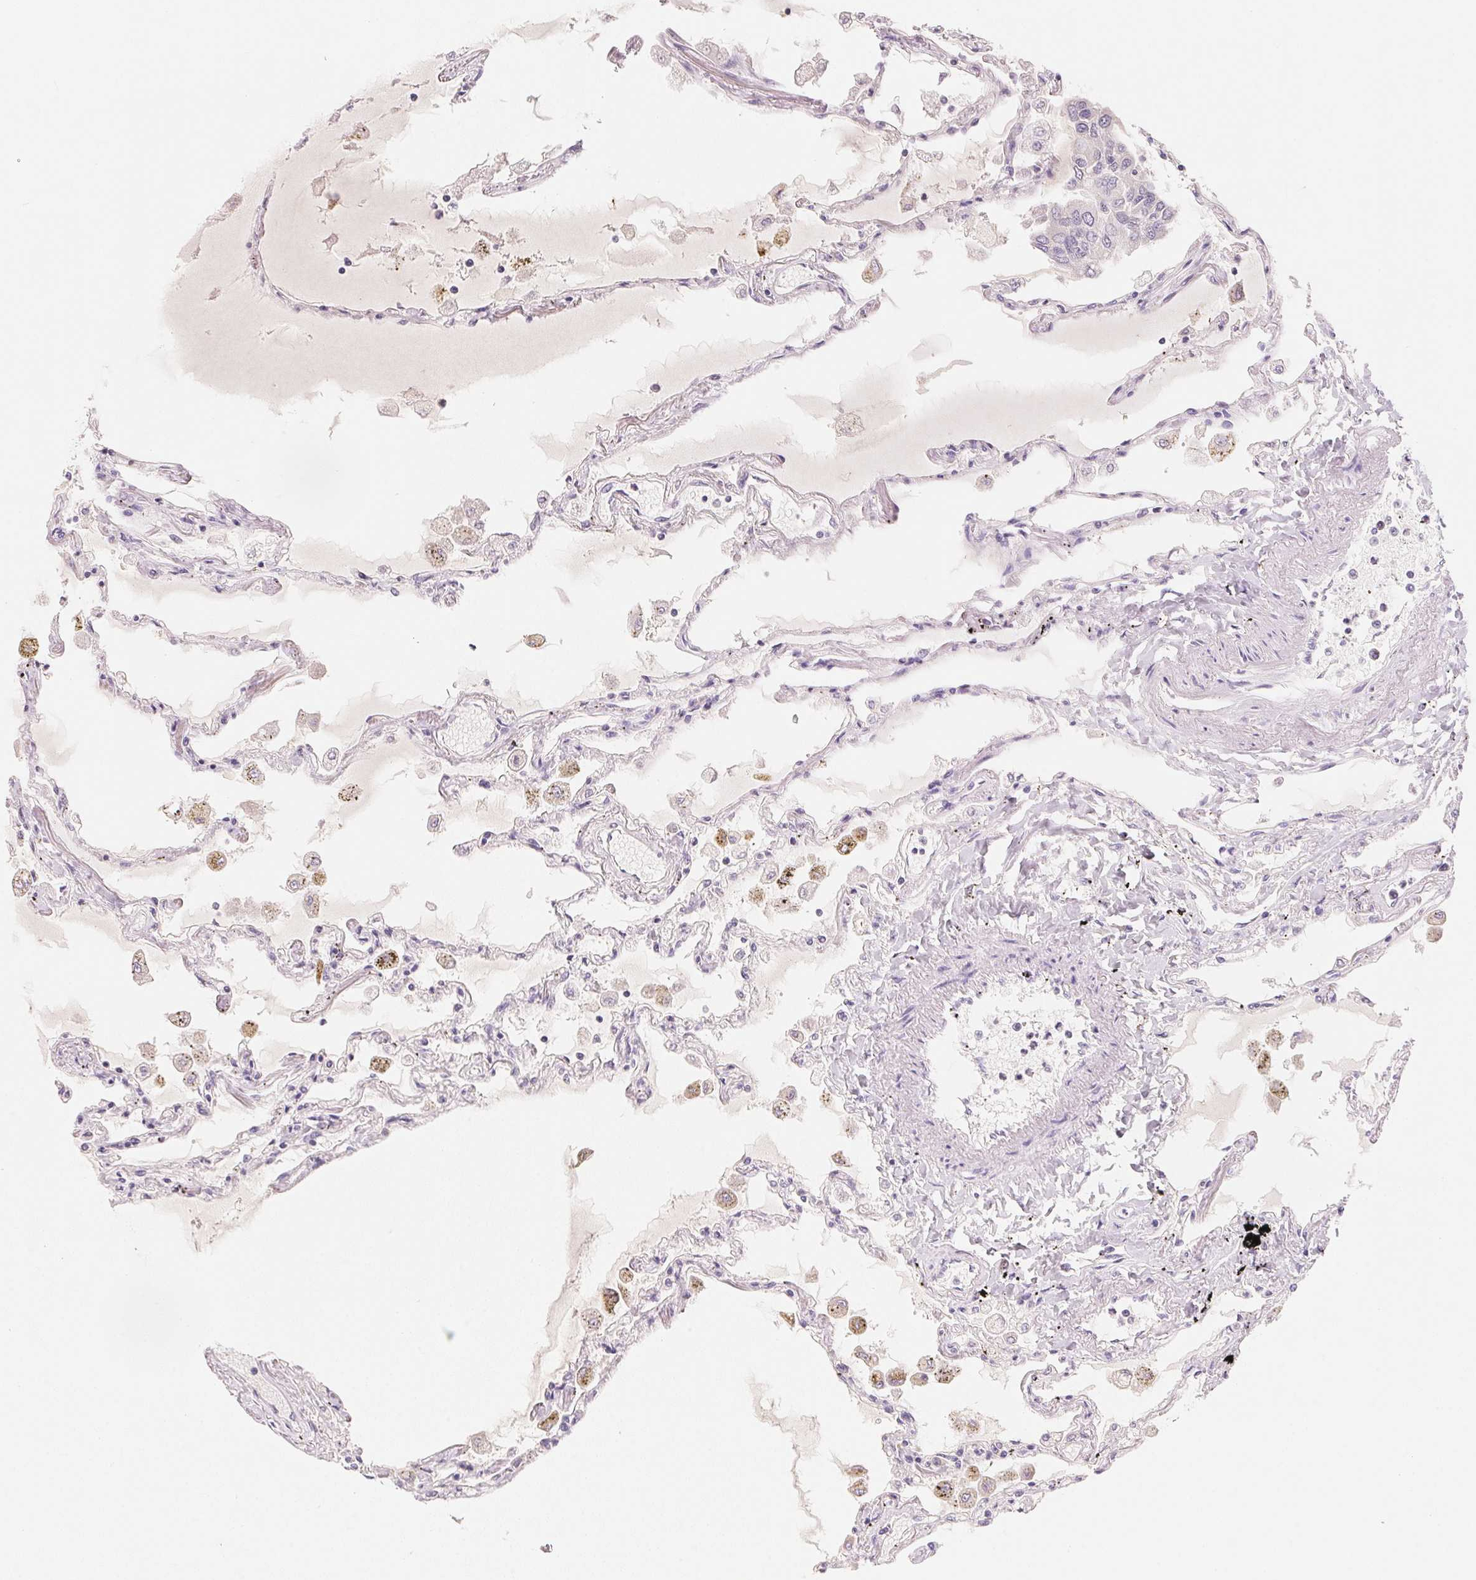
{"staining": {"intensity": "weak", "quantity": "<25%", "location": "cytoplasmic/membranous"}, "tissue": "lung", "cell_type": "Alveolar cells", "image_type": "normal", "snomed": [{"axis": "morphology", "description": "Normal tissue, NOS"}, {"axis": "morphology", "description": "Adenocarcinoma, NOS"}, {"axis": "topography", "description": "Cartilage tissue"}, {"axis": "topography", "description": "Lung"}], "caption": "Immunohistochemical staining of unremarkable lung shows no significant expression in alveolar cells.", "gene": "MCOLN3", "patient": {"sex": "female", "age": 67}}